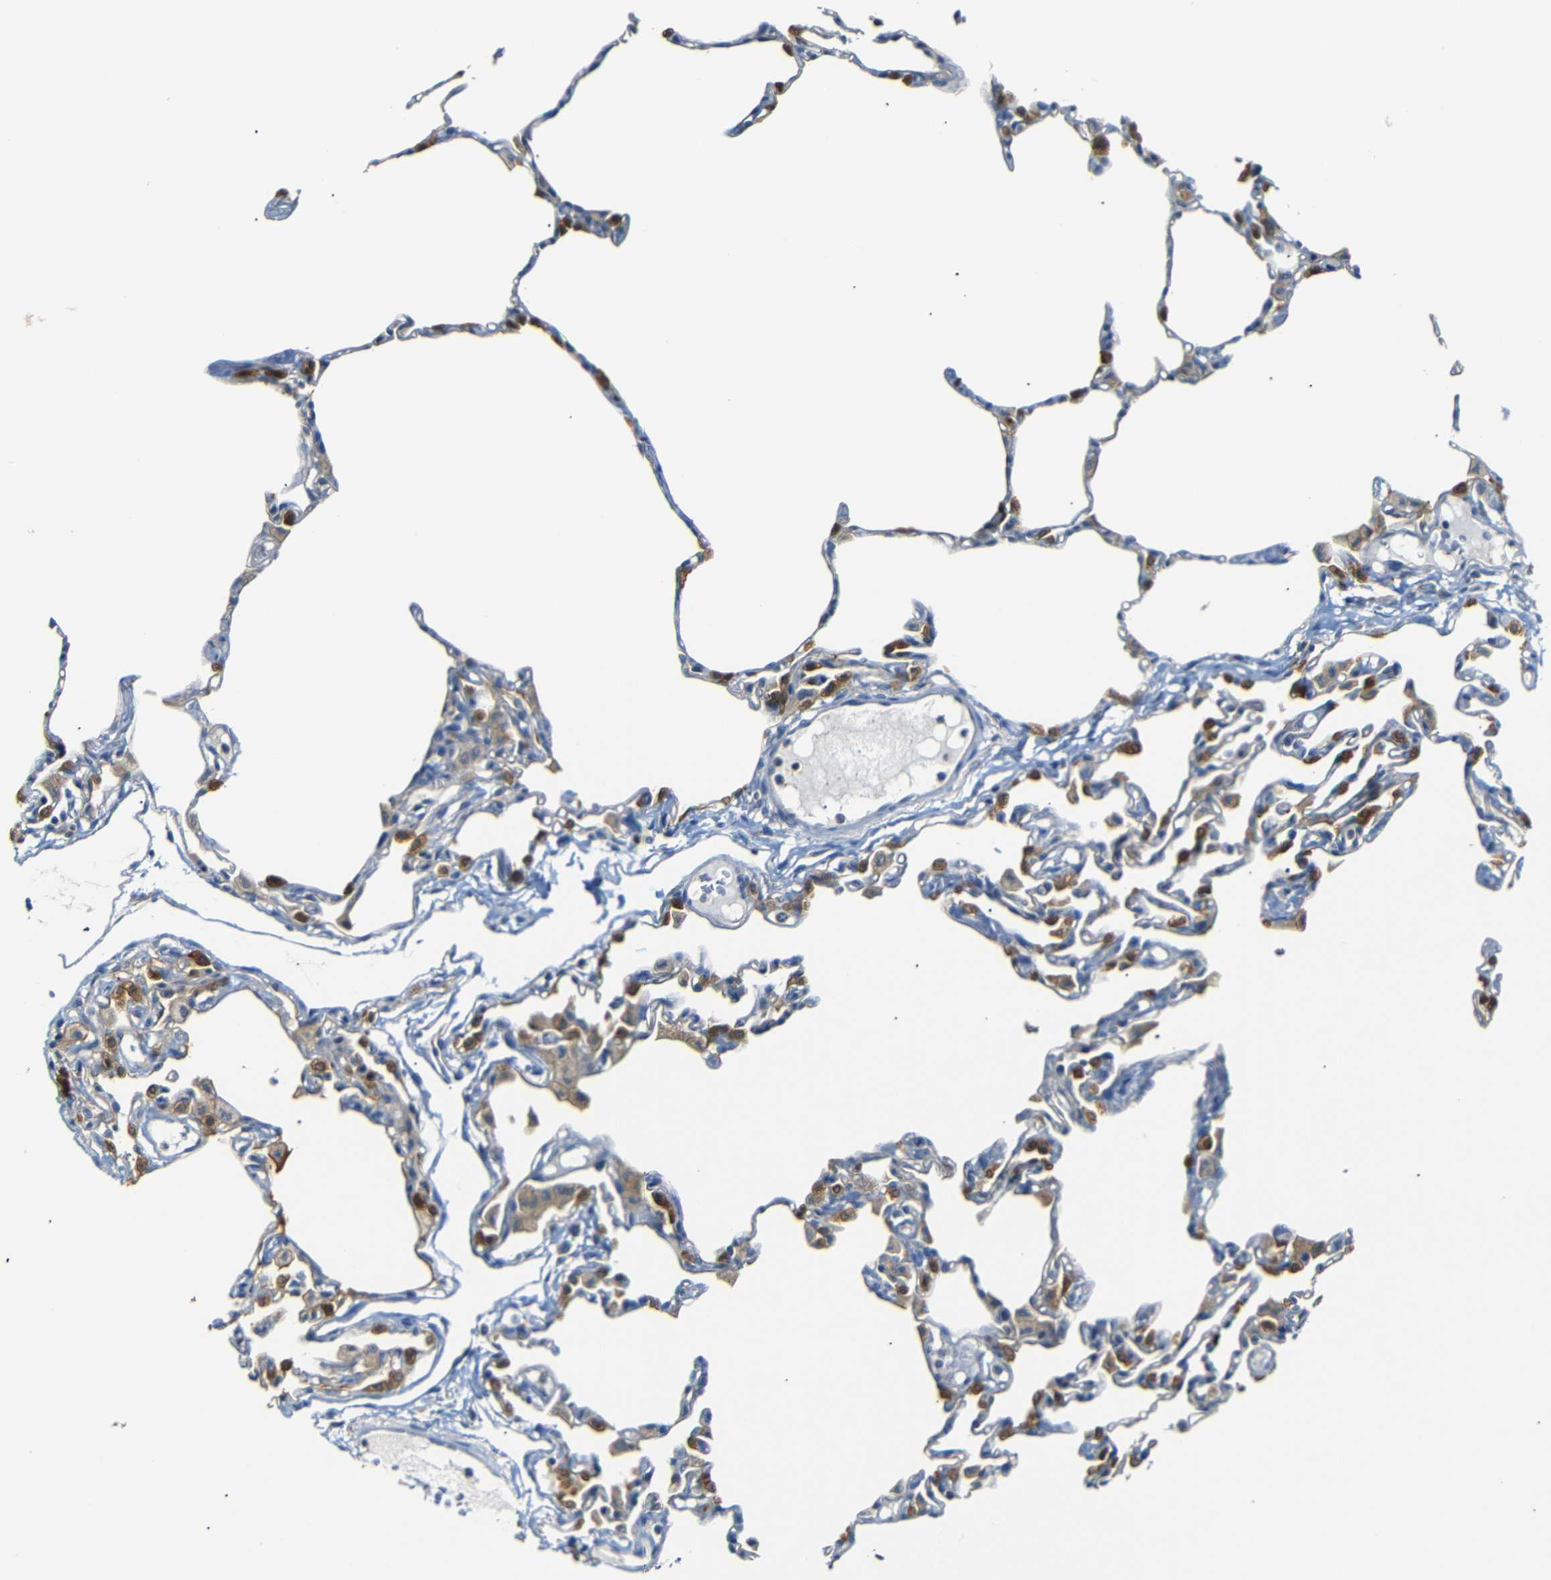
{"staining": {"intensity": "moderate", "quantity": "<25%", "location": "cytoplasmic/membranous"}, "tissue": "lung", "cell_type": "Alveolar cells", "image_type": "normal", "snomed": [{"axis": "morphology", "description": "Normal tissue, NOS"}, {"axis": "topography", "description": "Lung"}], "caption": "Approximately <25% of alveolar cells in unremarkable lung show moderate cytoplasmic/membranous protein expression as visualized by brown immunohistochemical staining.", "gene": "SFN", "patient": {"sex": "female", "age": 49}}